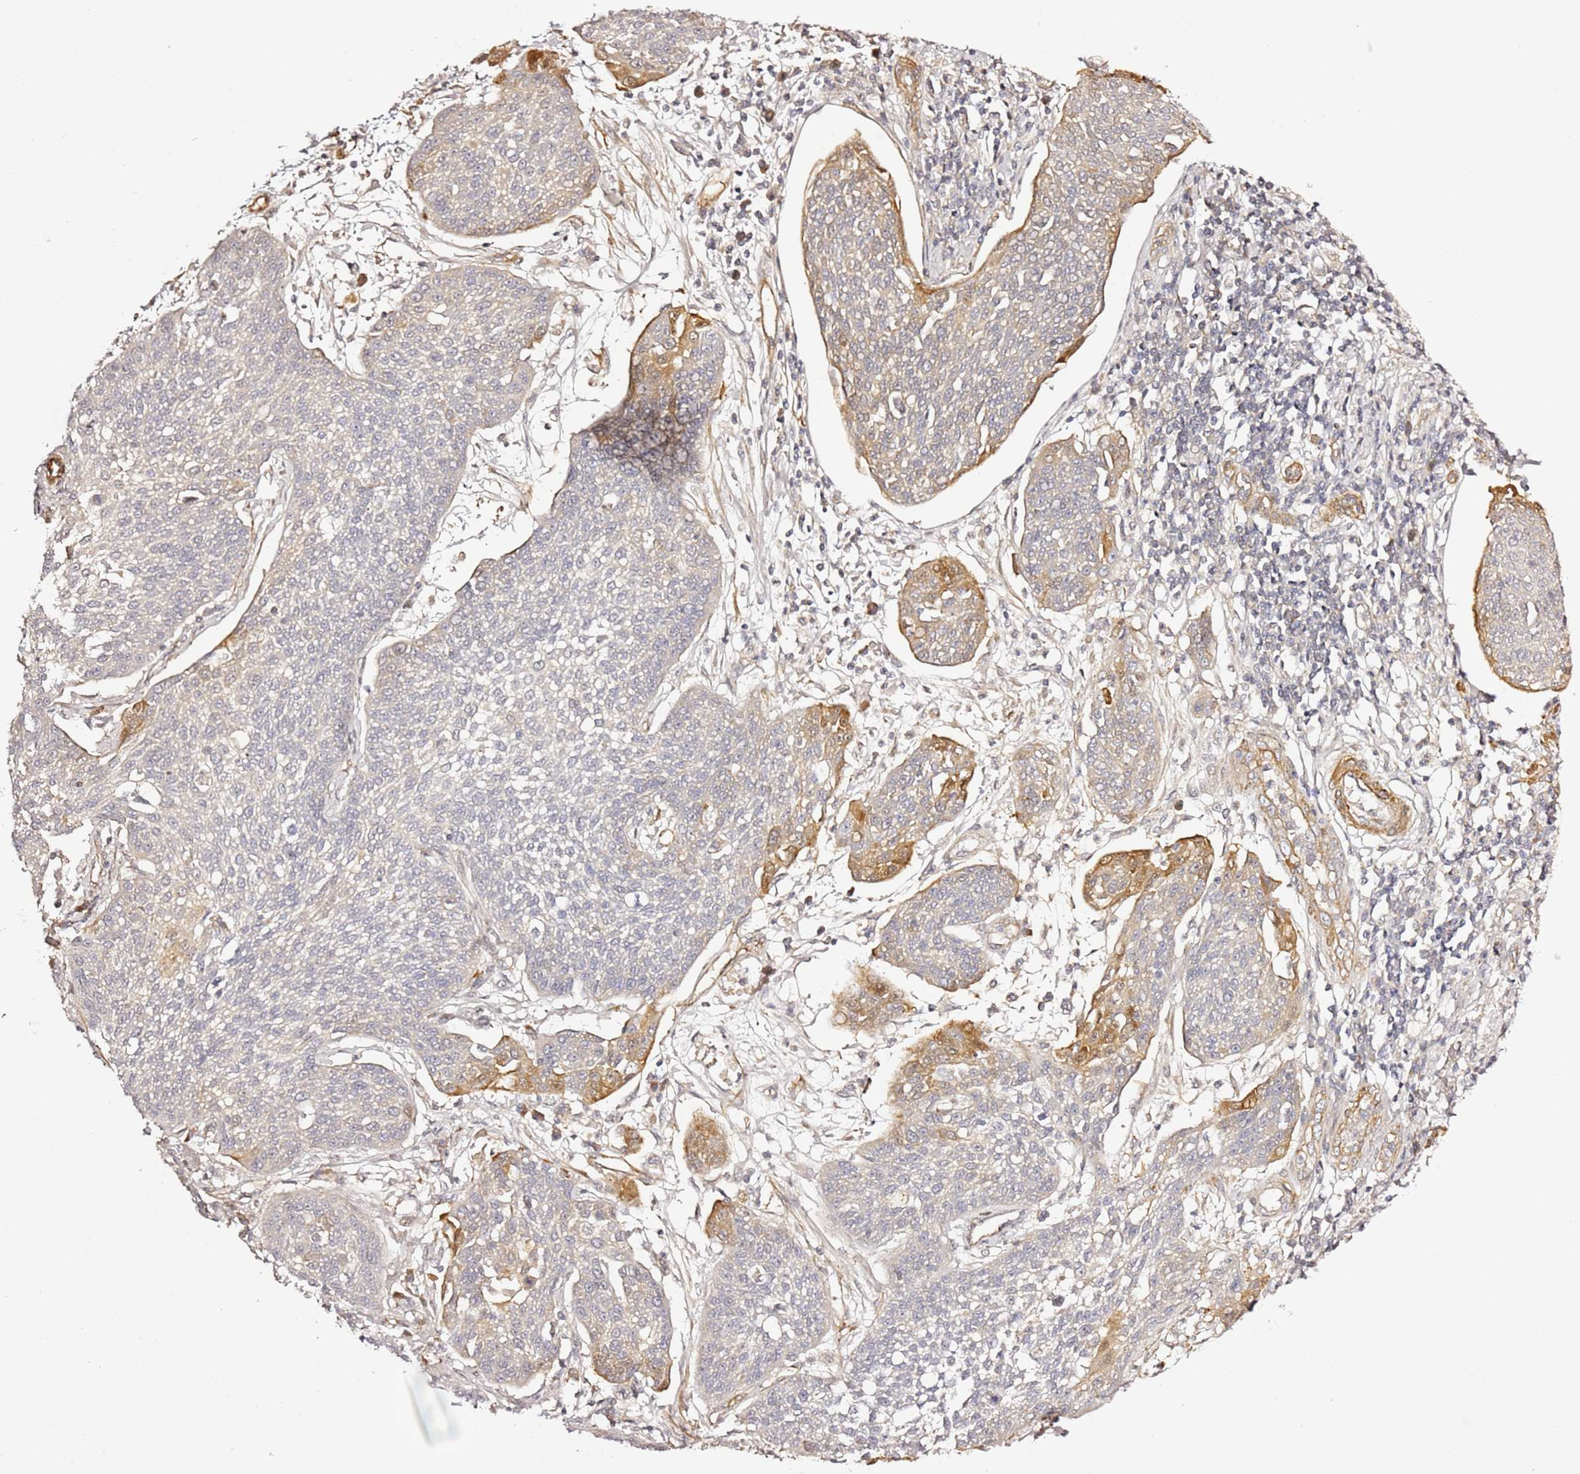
{"staining": {"intensity": "moderate", "quantity": "<25%", "location": "cytoplasmic/membranous"}, "tissue": "cervical cancer", "cell_type": "Tumor cells", "image_type": "cancer", "snomed": [{"axis": "morphology", "description": "Squamous cell carcinoma, NOS"}, {"axis": "topography", "description": "Cervix"}], "caption": "The histopathology image demonstrates a brown stain indicating the presence of a protein in the cytoplasmic/membranous of tumor cells in cervical cancer.", "gene": "EPS8L1", "patient": {"sex": "female", "age": 34}}